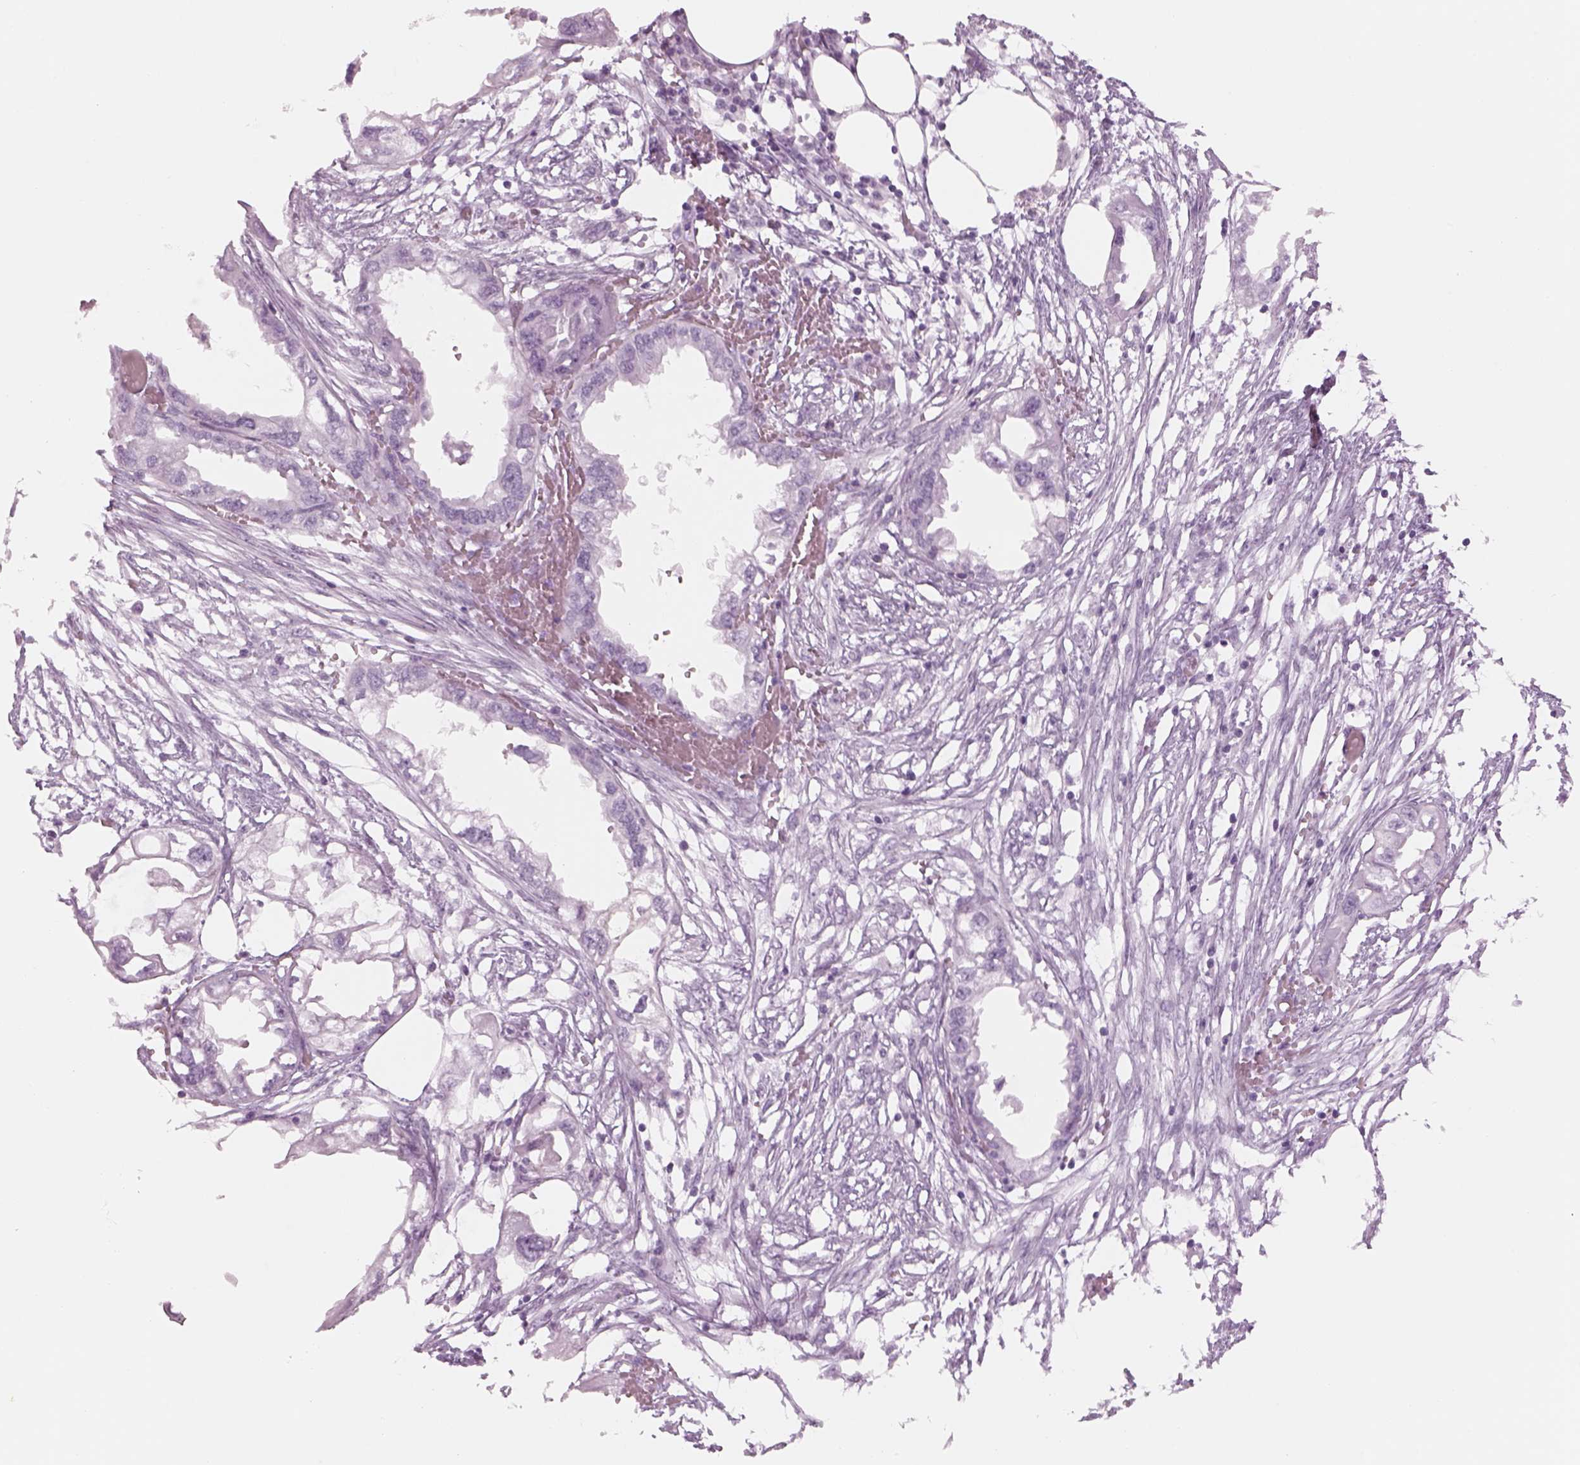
{"staining": {"intensity": "negative", "quantity": "none", "location": "none"}, "tissue": "endometrial cancer", "cell_type": "Tumor cells", "image_type": "cancer", "snomed": [{"axis": "morphology", "description": "Adenocarcinoma, NOS"}, {"axis": "morphology", "description": "Adenocarcinoma, metastatic, NOS"}, {"axis": "topography", "description": "Adipose tissue"}, {"axis": "topography", "description": "Endometrium"}], "caption": "Immunohistochemical staining of metastatic adenocarcinoma (endometrial) demonstrates no significant expression in tumor cells.", "gene": "SAG", "patient": {"sex": "female", "age": 67}}